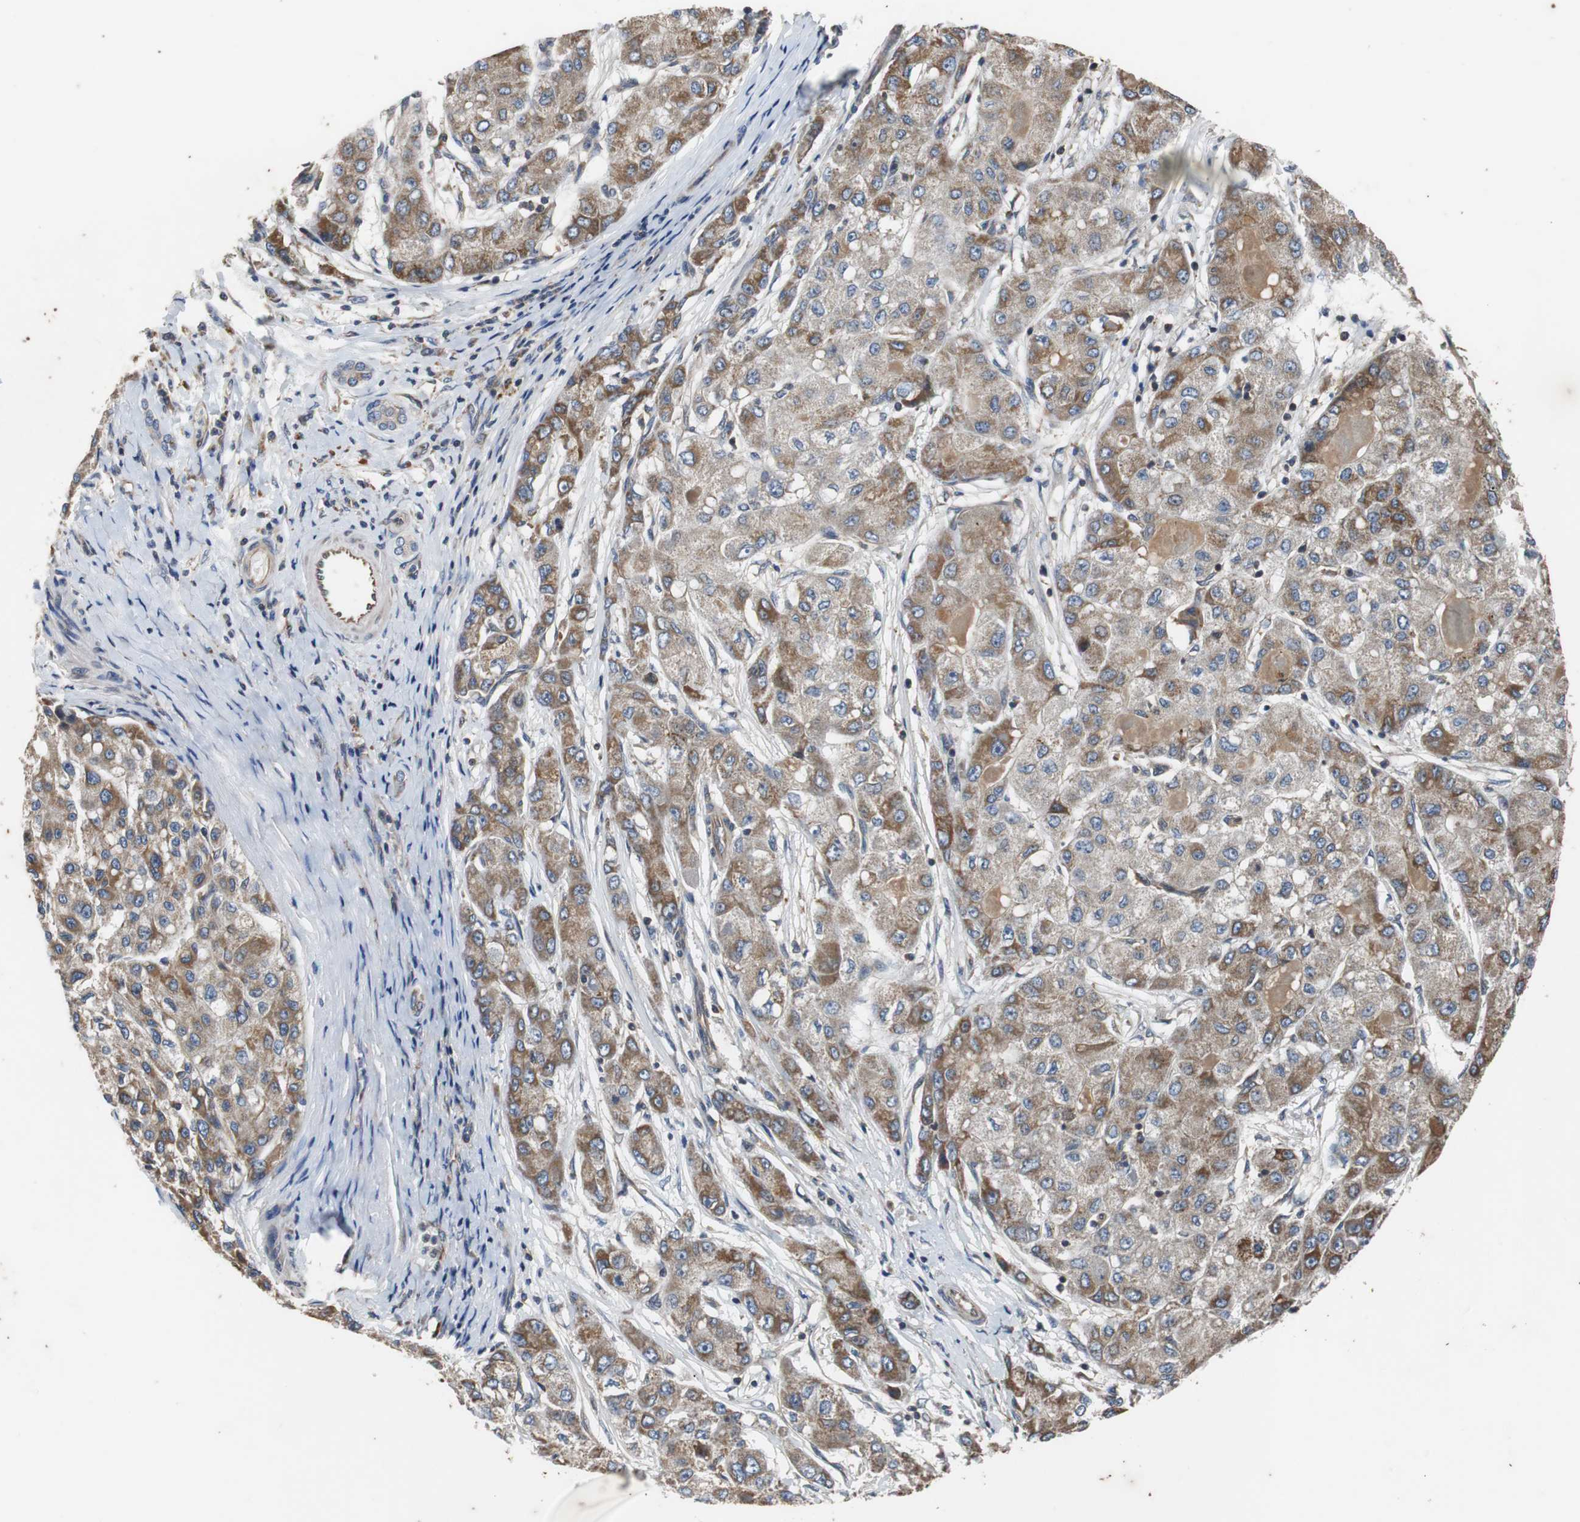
{"staining": {"intensity": "moderate", "quantity": ">75%", "location": "cytoplasmic/membranous"}, "tissue": "liver cancer", "cell_type": "Tumor cells", "image_type": "cancer", "snomed": [{"axis": "morphology", "description": "Carcinoma, Hepatocellular, NOS"}, {"axis": "topography", "description": "Liver"}], "caption": "IHC micrograph of liver hepatocellular carcinoma stained for a protein (brown), which displays medium levels of moderate cytoplasmic/membranous staining in approximately >75% of tumor cells.", "gene": "ACTR3", "patient": {"sex": "male", "age": 80}}